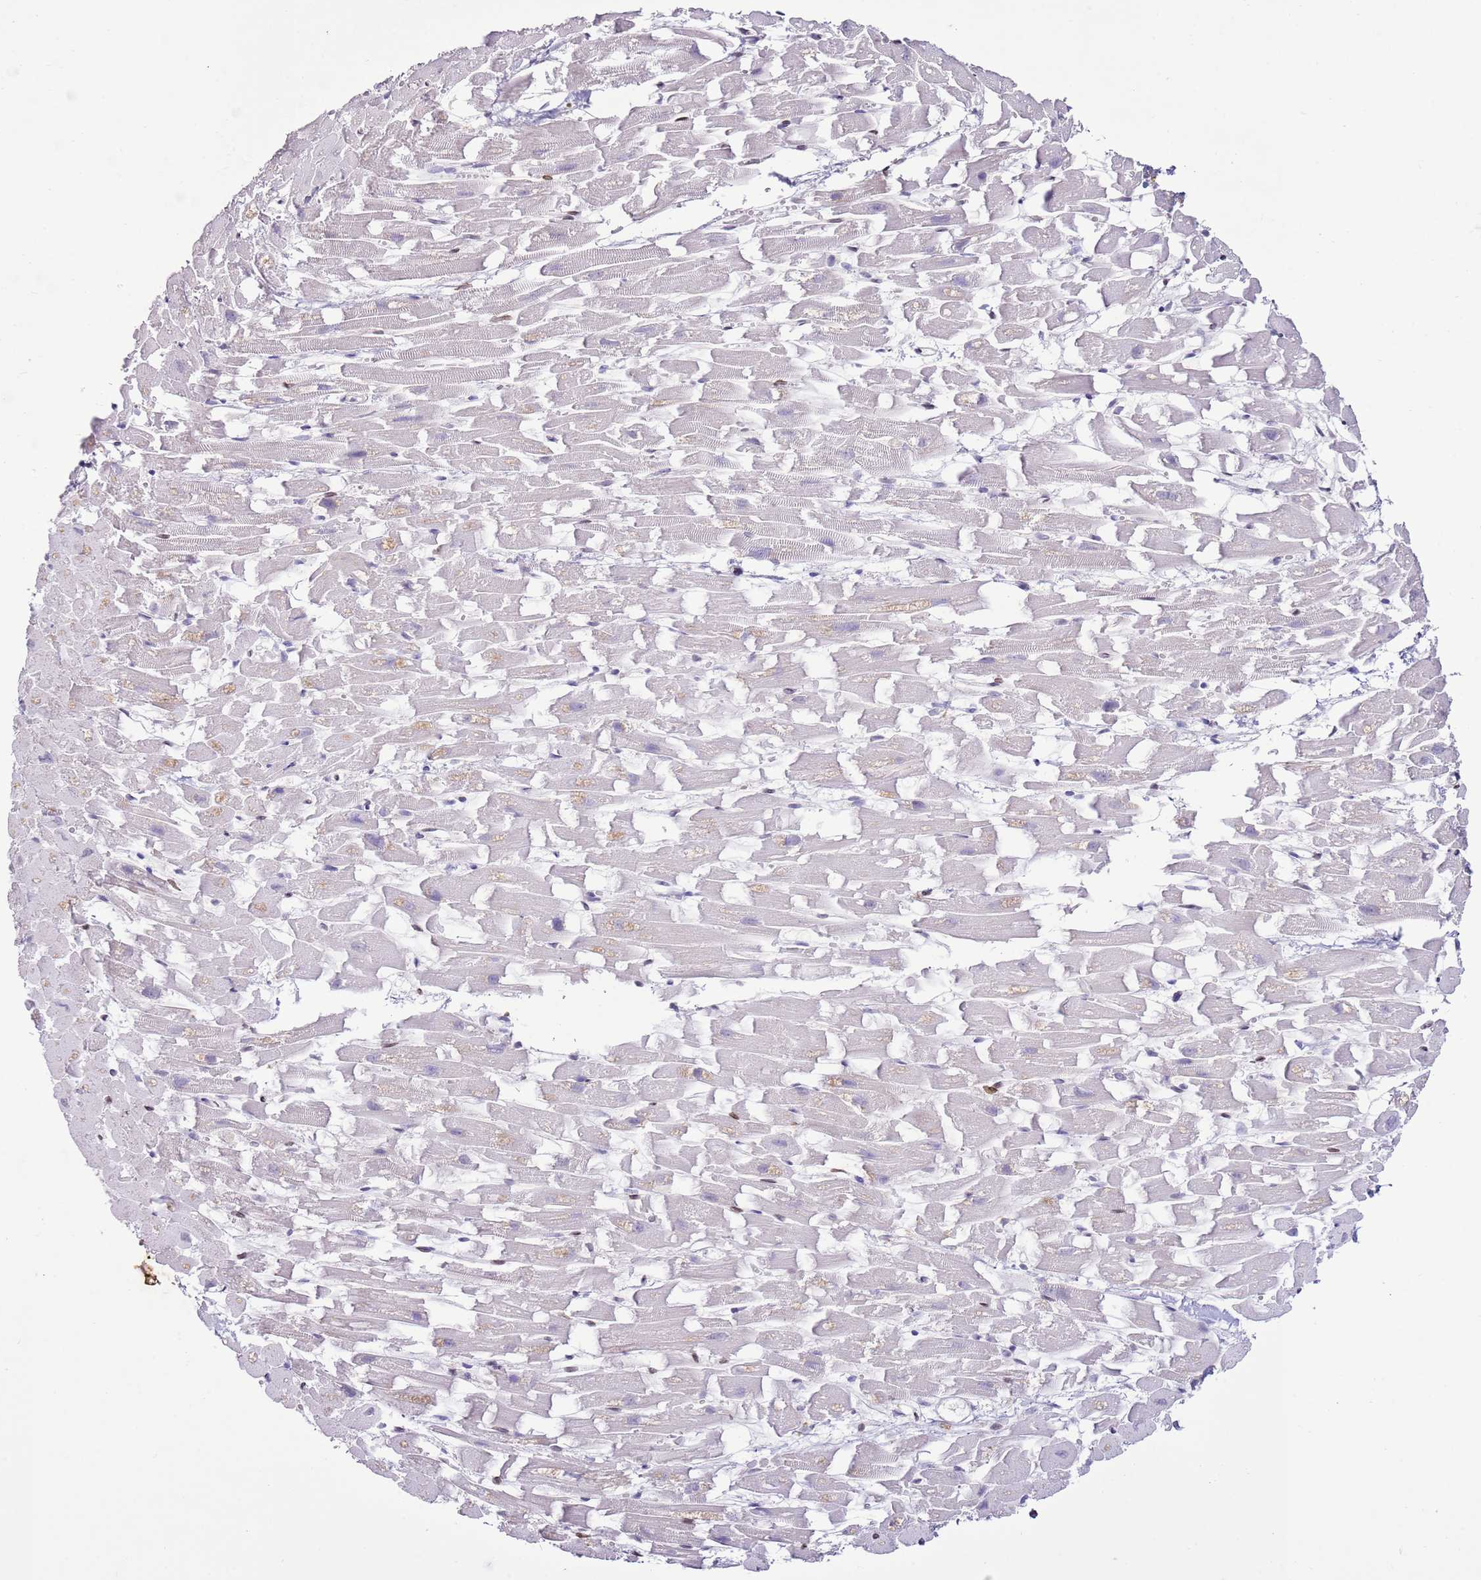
{"staining": {"intensity": "moderate", "quantity": "25%-75%", "location": "cytoplasmic/membranous,nuclear"}, "tissue": "heart muscle", "cell_type": "Cardiomyocytes", "image_type": "normal", "snomed": [{"axis": "morphology", "description": "Normal tissue, NOS"}, {"axis": "topography", "description": "Heart"}], "caption": "Immunohistochemical staining of benign heart muscle exhibits medium levels of moderate cytoplasmic/membranous,nuclear staining in approximately 25%-75% of cardiomyocytes. (DAB (3,3'-diaminobenzidine) = brown stain, brightfield microscopy at high magnification).", "gene": "POU6F1", "patient": {"sex": "female", "age": 64}}